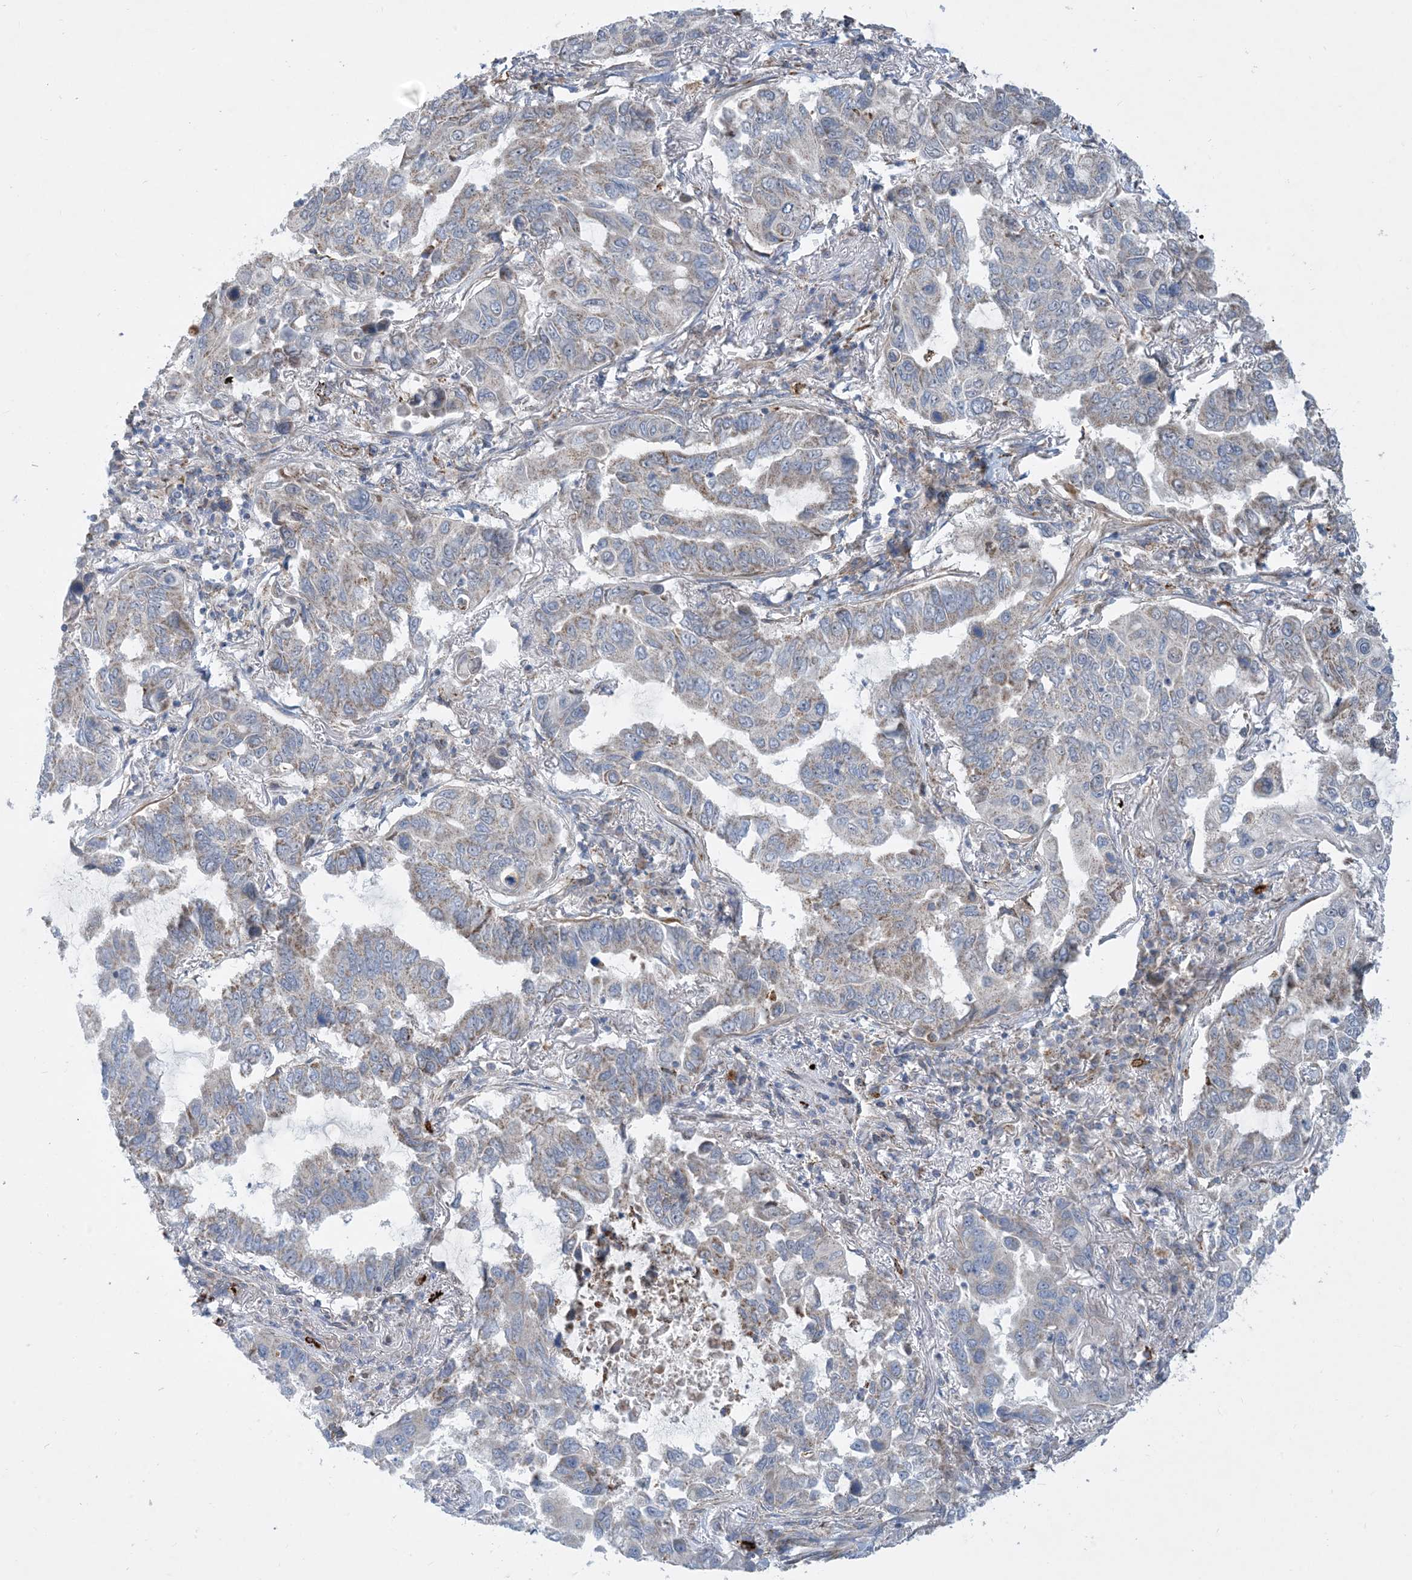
{"staining": {"intensity": "moderate", "quantity": "<25%", "location": "cytoplasmic/membranous"}, "tissue": "lung cancer", "cell_type": "Tumor cells", "image_type": "cancer", "snomed": [{"axis": "morphology", "description": "Adenocarcinoma, NOS"}, {"axis": "topography", "description": "Lung"}], "caption": "Lung adenocarcinoma tissue reveals moderate cytoplasmic/membranous expression in about <25% of tumor cells", "gene": "PCDHGA1", "patient": {"sex": "male", "age": 64}}